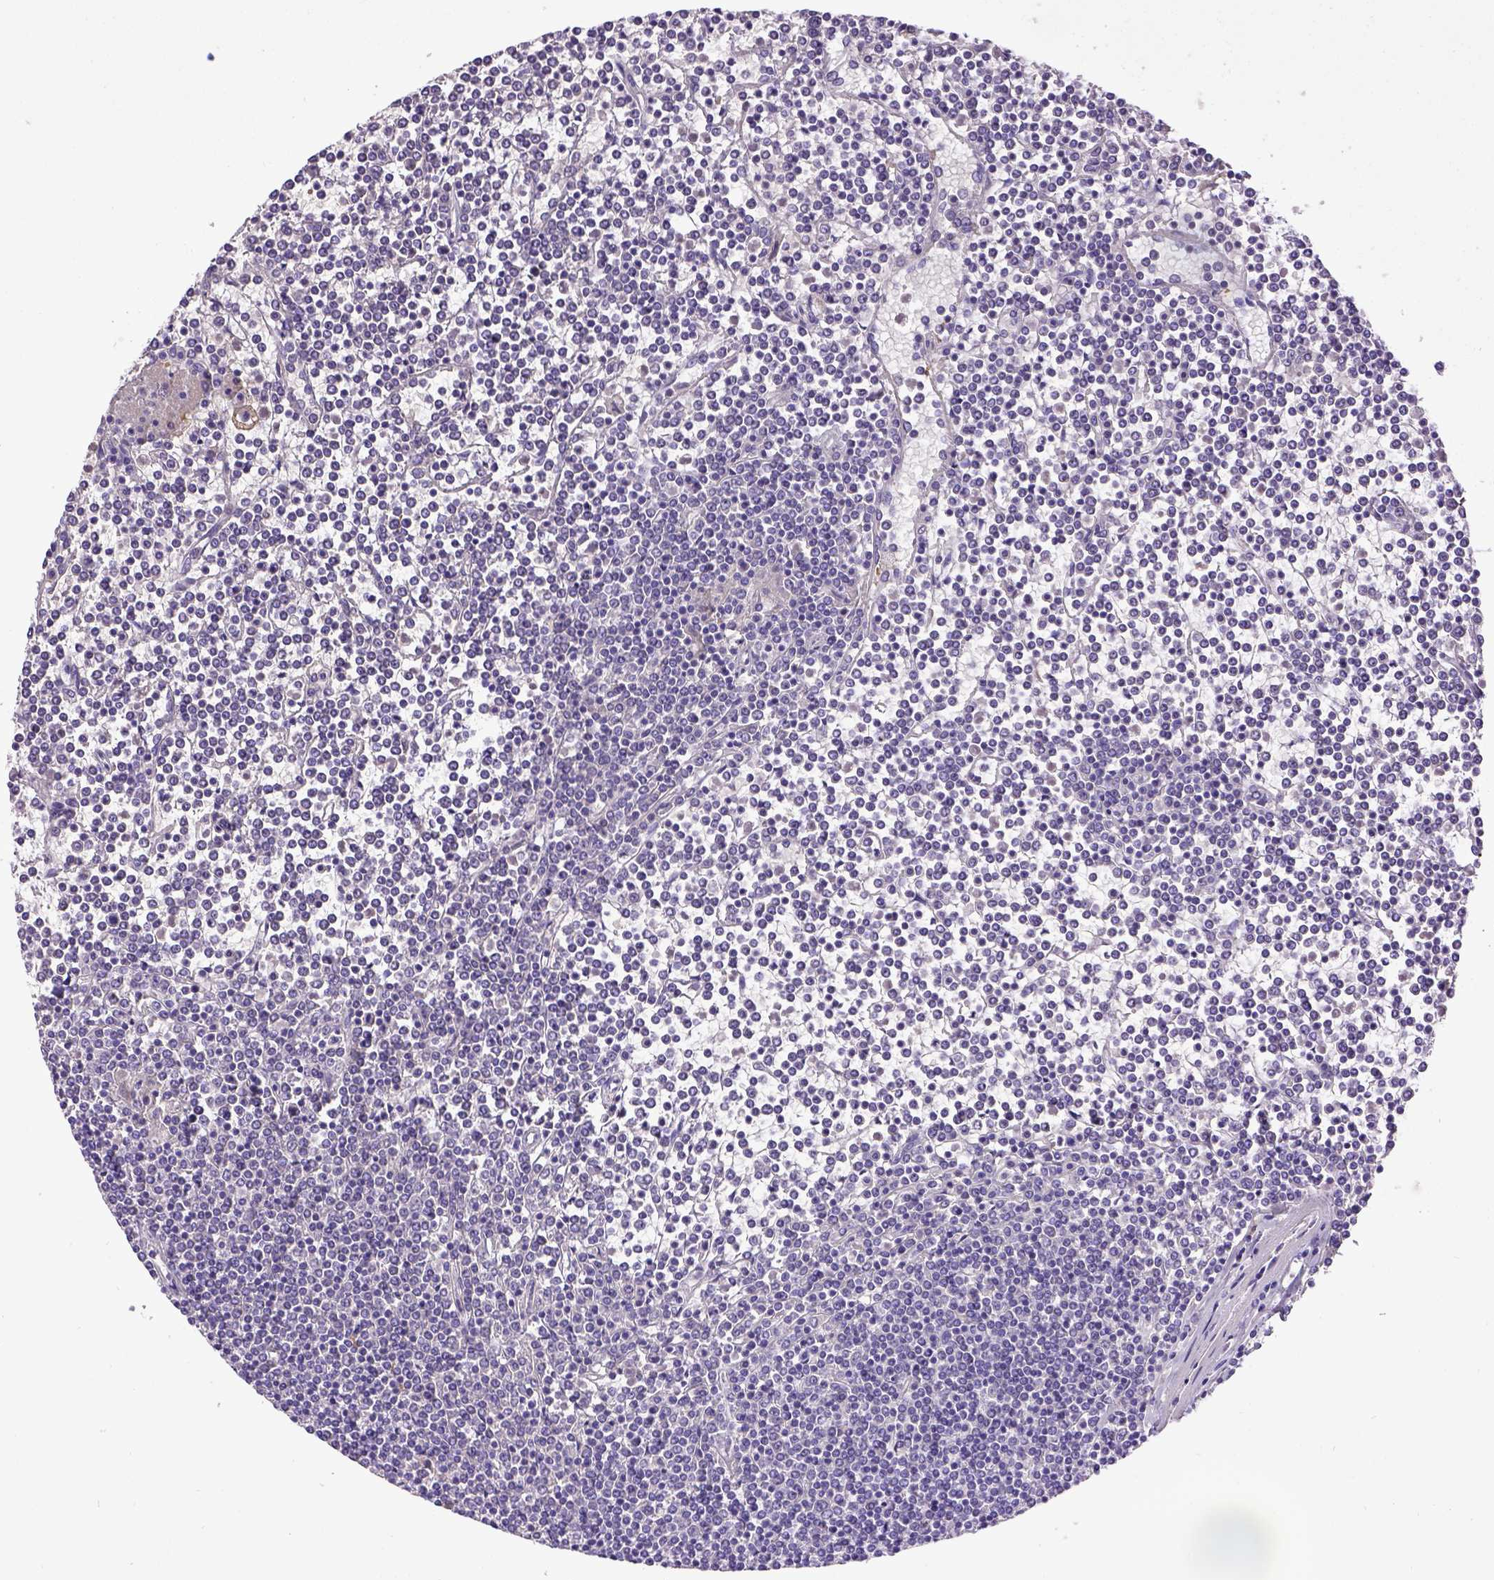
{"staining": {"intensity": "negative", "quantity": "none", "location": "none"}, "tissue": "lymphoma", "cell_type": "Tumor cells", "image_type": "cancer", "snomed": [{"axis": "morphology", "description": "Malignant lymphoma, non-Hodgkin's type, Low grade"}, {"axis": "topography", "description": "Spleen"}], "caption": "Immunohistochemistry image of human lymphoma stained for a protein (brown), which shows no positivity in tumor cells.", "gene": "SPEF1", "patient": {"sex": "female", "age": 19}}